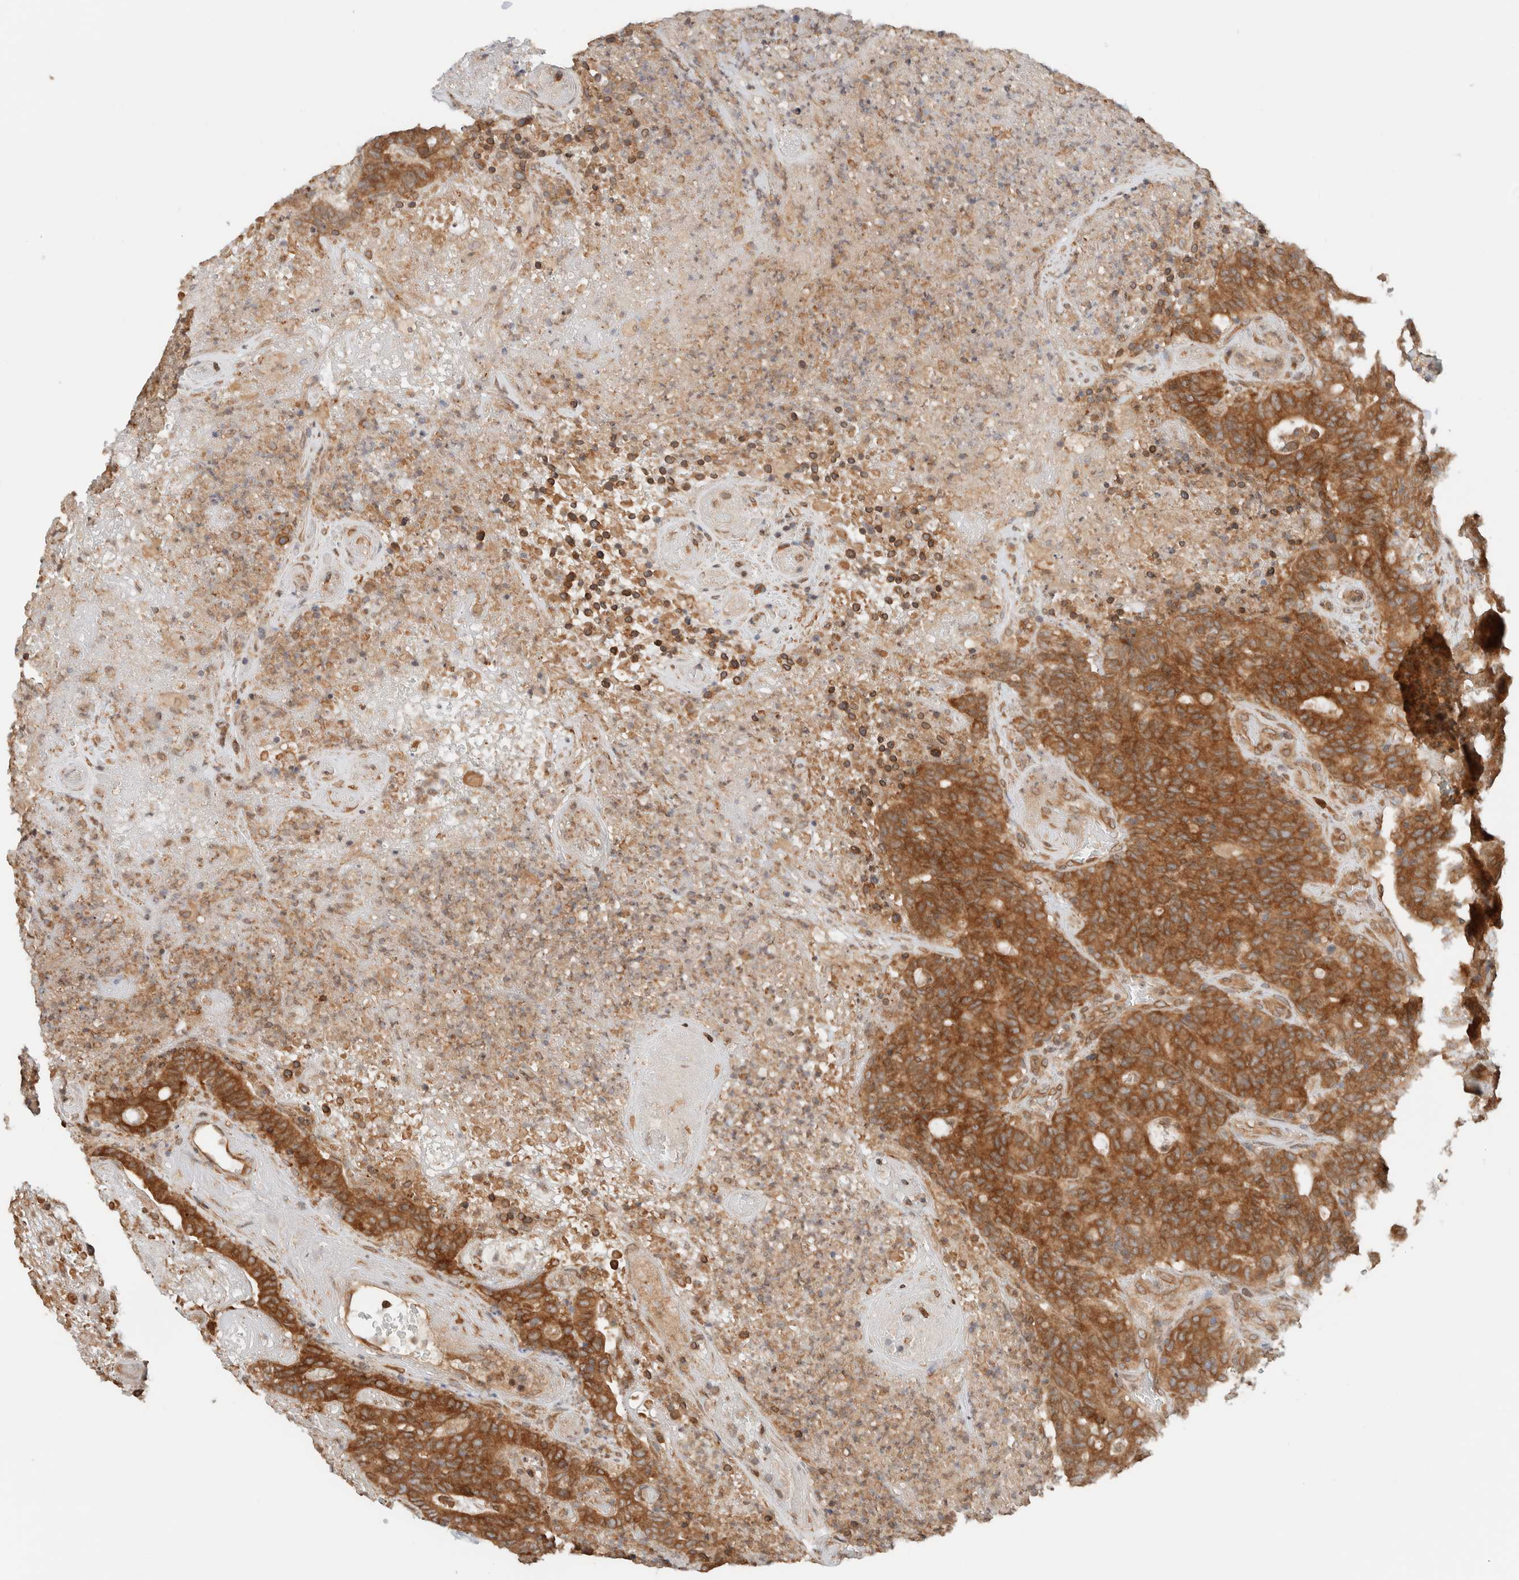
{"staining": {"intensity": "strong", "quantity": ">75%", "location": "cytoplasmic/membranous"}, "tissue": "colorectal cancer", "cell_type": "Tumor cells", "image_type": "cancer", "snomed": [{"axis": "morphology", "description": "Normal tissue, NOS"}, {"axis": "morphology", "description": "Adenocarcinoma, NOS"}, {"axis": "topography", "description": "Colon"}], "caption": "Colorectal cancer stained with a protein marker reveals strong staining in tumor cells.", "gene": "ARFGEF2", "patient": {"sex": "female", "age": 75}}